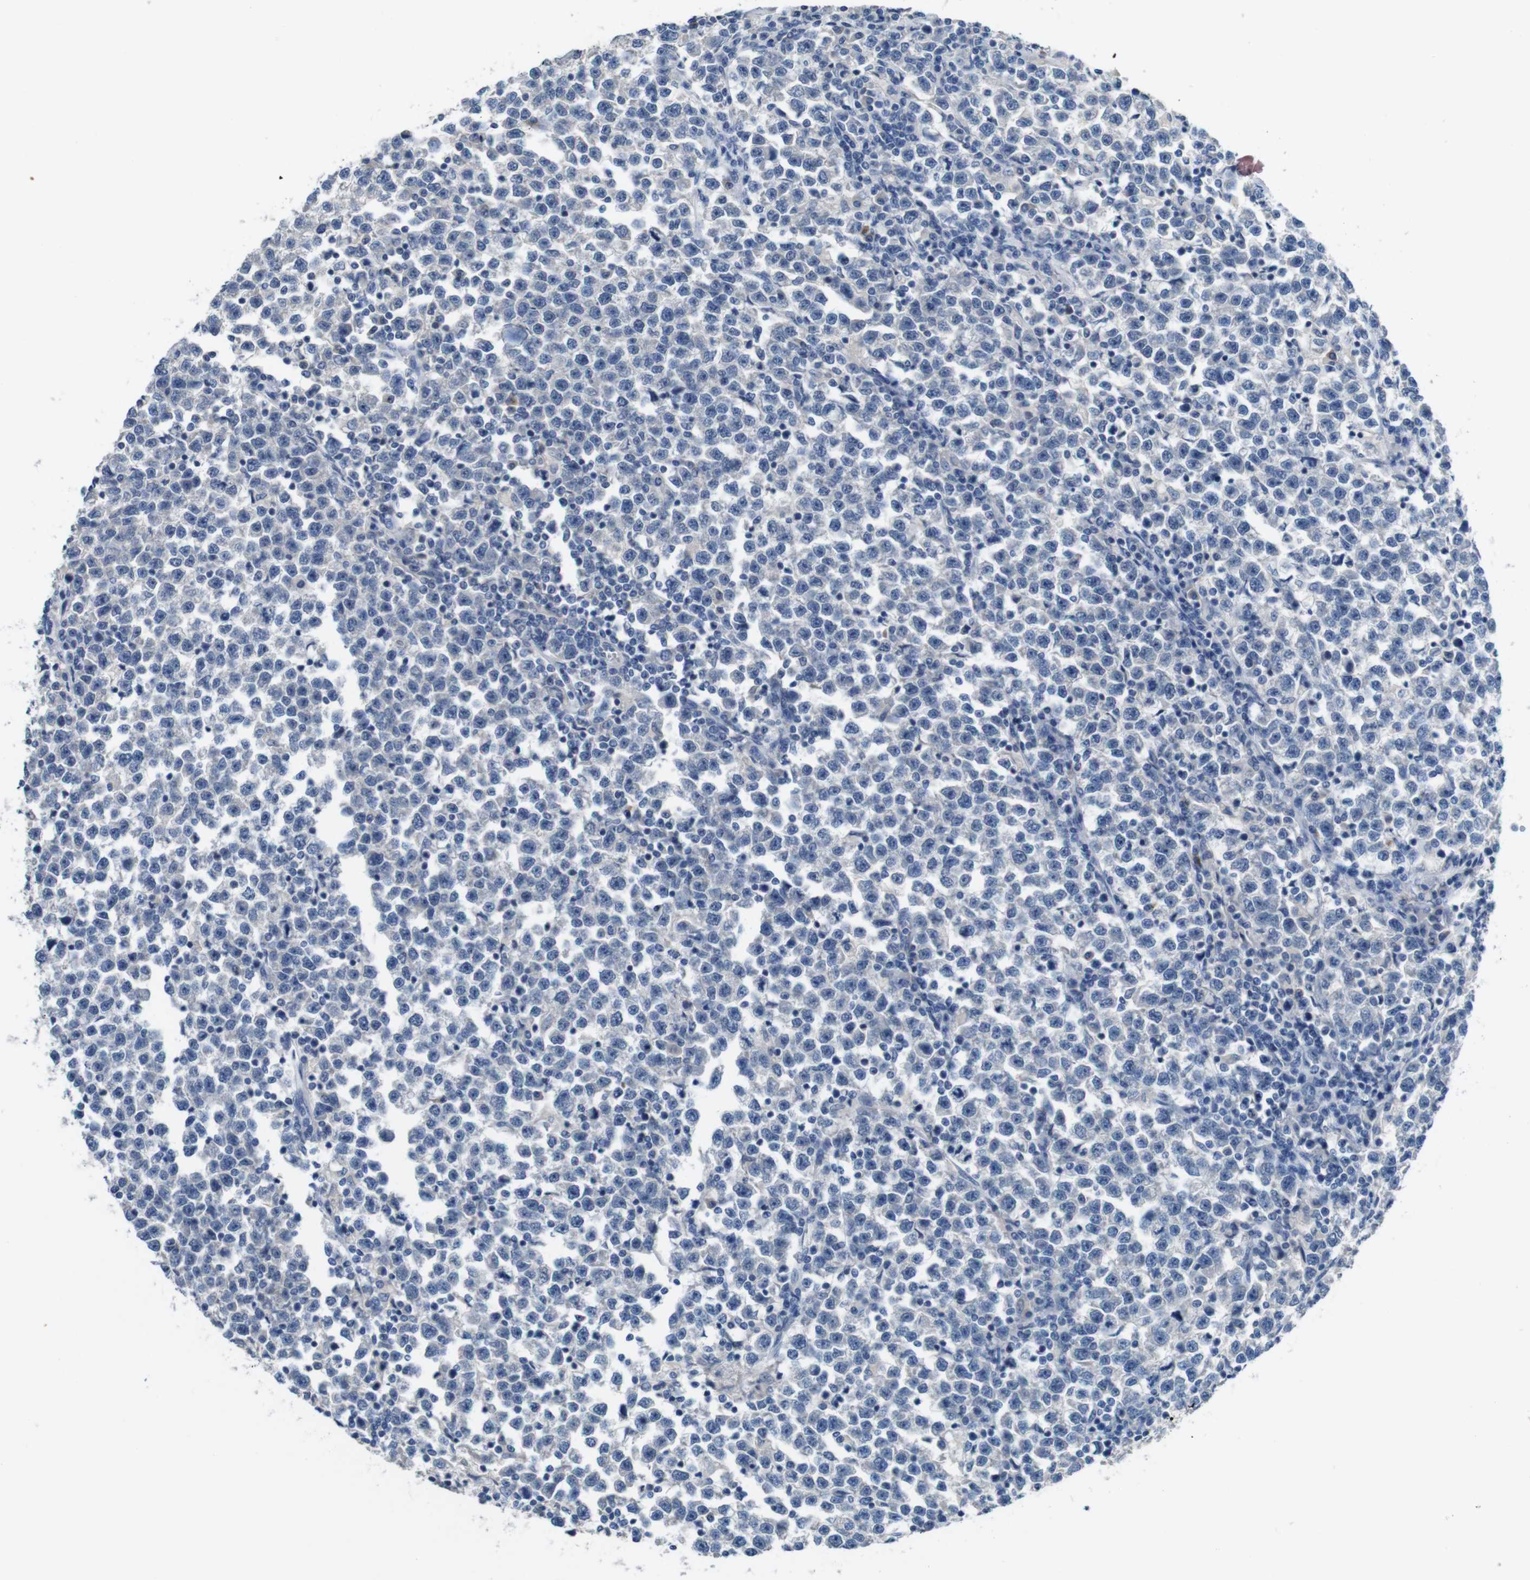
{"staining": {"intensity": "negative", "quantity": "none", "location": "none"}, "tissue": "testis cancer", "cell_type": "Tumor cells", "image_type": "cancer", "snomed": [{"axis": "morphology", "description": "Normal tissue, NOS"}, {"axis": "morphology", "description": "Seminoma, NOS"}, {"axis": "topography", "description": "Testis"}], "caption": "Testis seminoma was stained to show a protein in brown. There is no significant positivity in tumor cells.", "gene": "SLC2A8", "patient": {"sex": "male", "age": 43}}